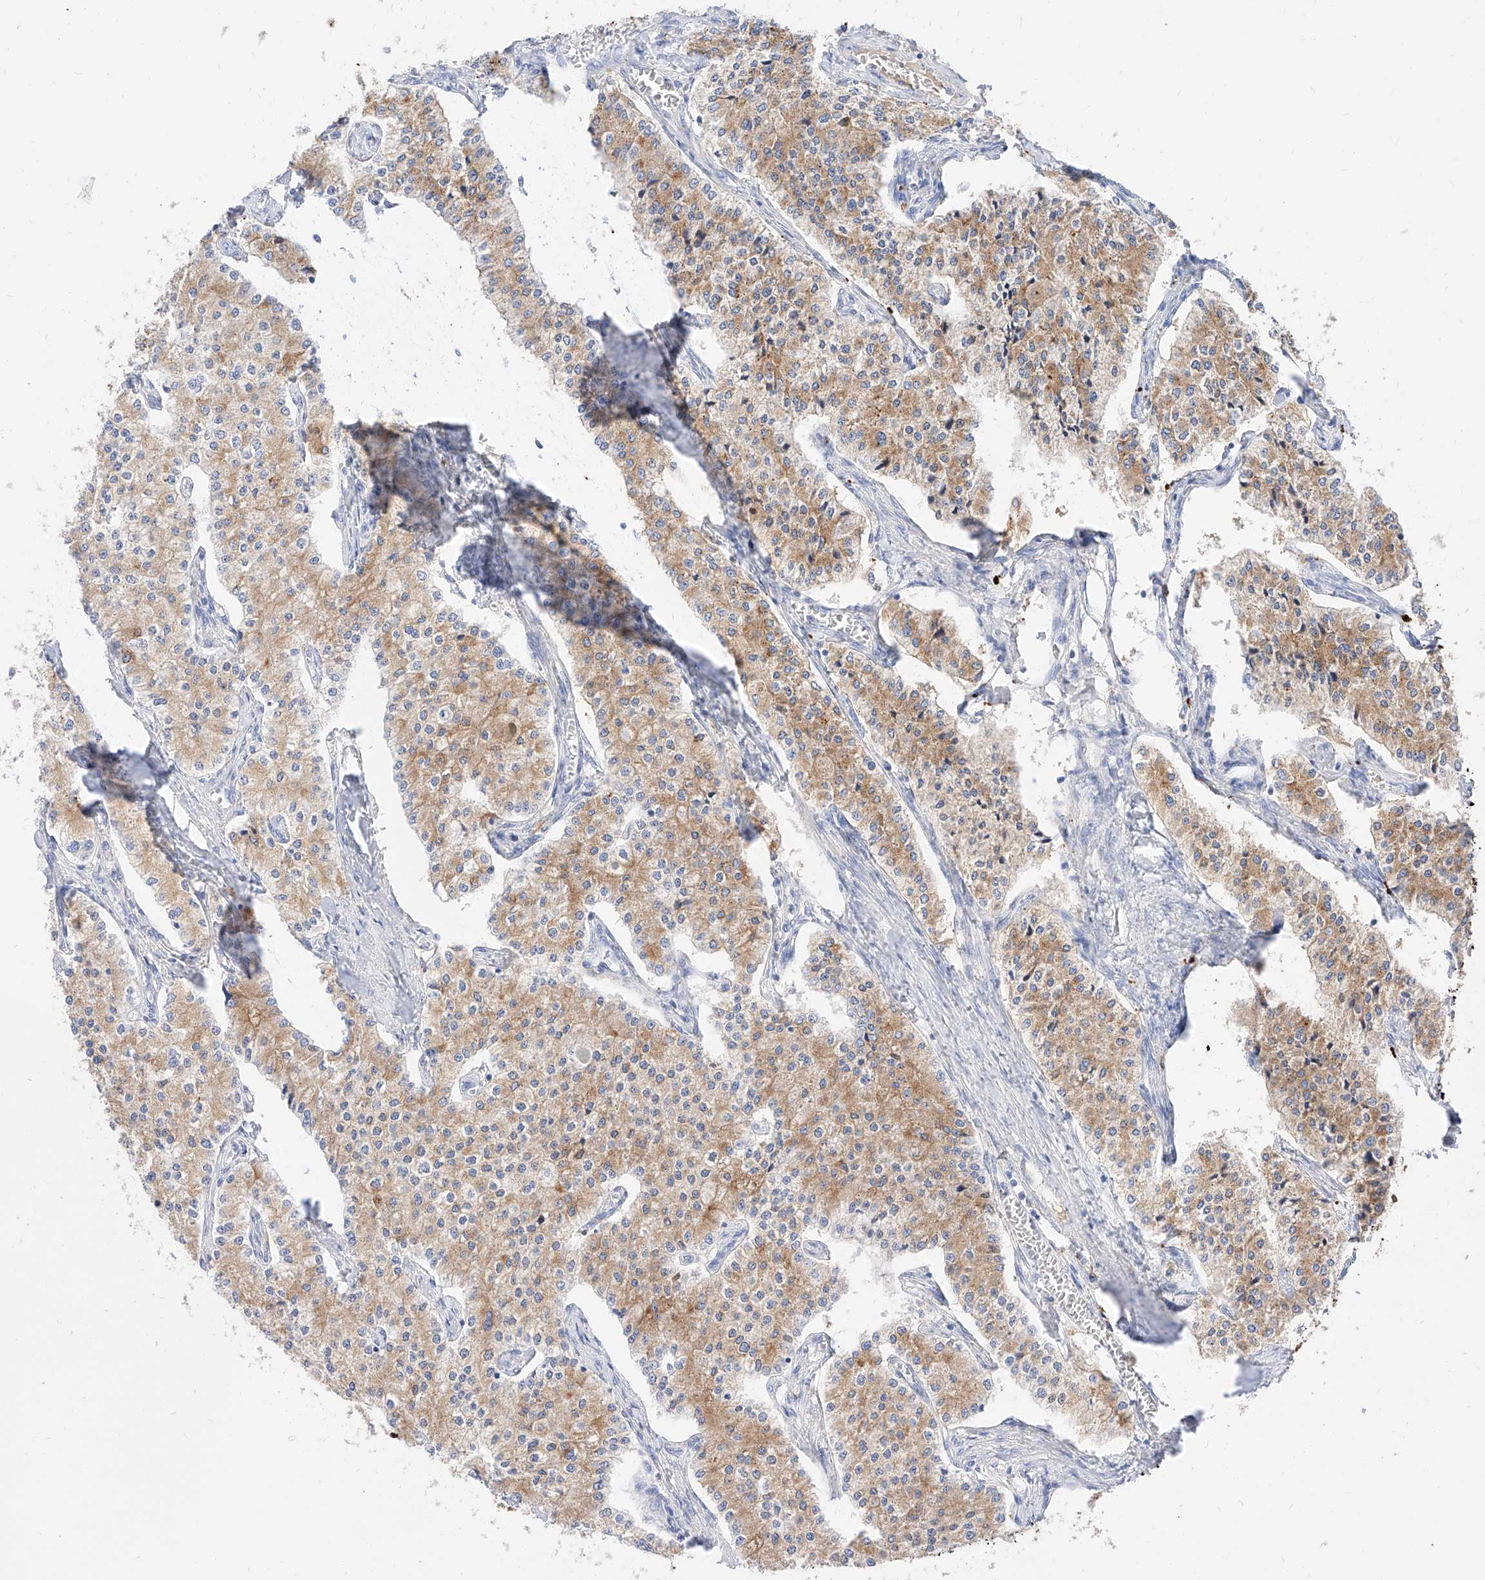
{"staining": {"intensity": "moderate", "quantity": ">75%", "location": "cytoplasmic/membranous"}, "tissue": "carcinoid", "cell_type": "Tumor cells", "image_type": "cancer", "snomed": [{"axis": "morphology", "description": "Carcinoid, malignant, NOS"}, {"axis": "topography", "description": "Colon"}], "caption": "Immunohistochemical staining of human carcinoid exhibits medium levels of moderate cytoplasmic/membranous staining in approximately >75% of tumor cells. The staining was performed using DAB, with brown indicating positive protein expression. Nuclei are stained blue with hematoxylin.", "gene": "MAP7", "patient": {"sex": "female", "age": 52}}